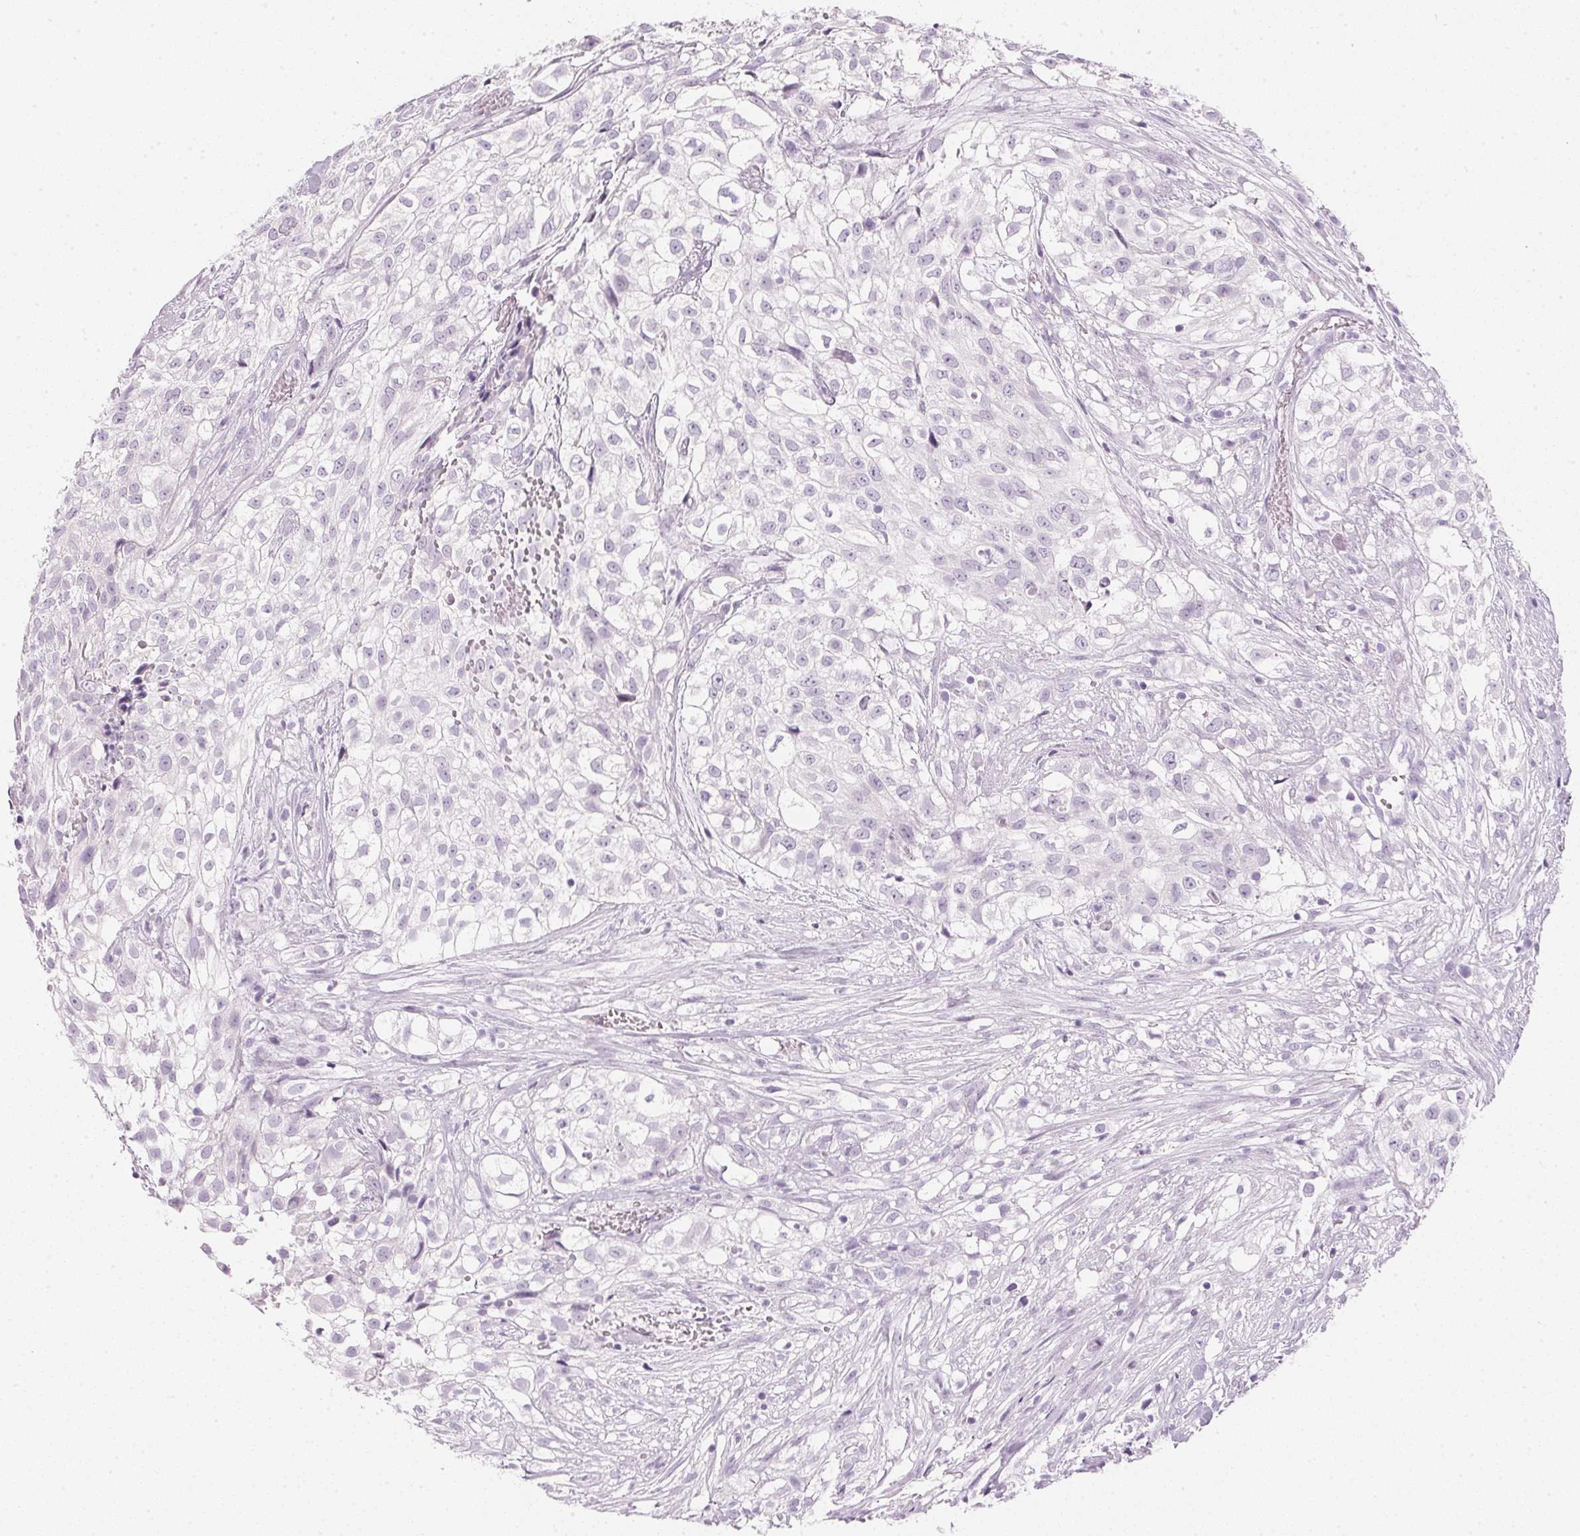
{"staining": {"intensity": "negative", "quantity": "none", "location": "none"}, "tissue": "urothelial cancer", "cell_type": "Tumor cells", "image_type": "cancer", "snomed": [{"axis": "morphology", "description": "Urothelial carcinoma, High grade"}, {"axis": "topography", "description": "Urinary bladder"}], "caption": "This is an immunohistochemistry (IHC) micrograph of urothelial cancer. There is no expression in tumor cells.", "gene": "IGFBP1", "patient": {"sex": "male", "age": 56}}